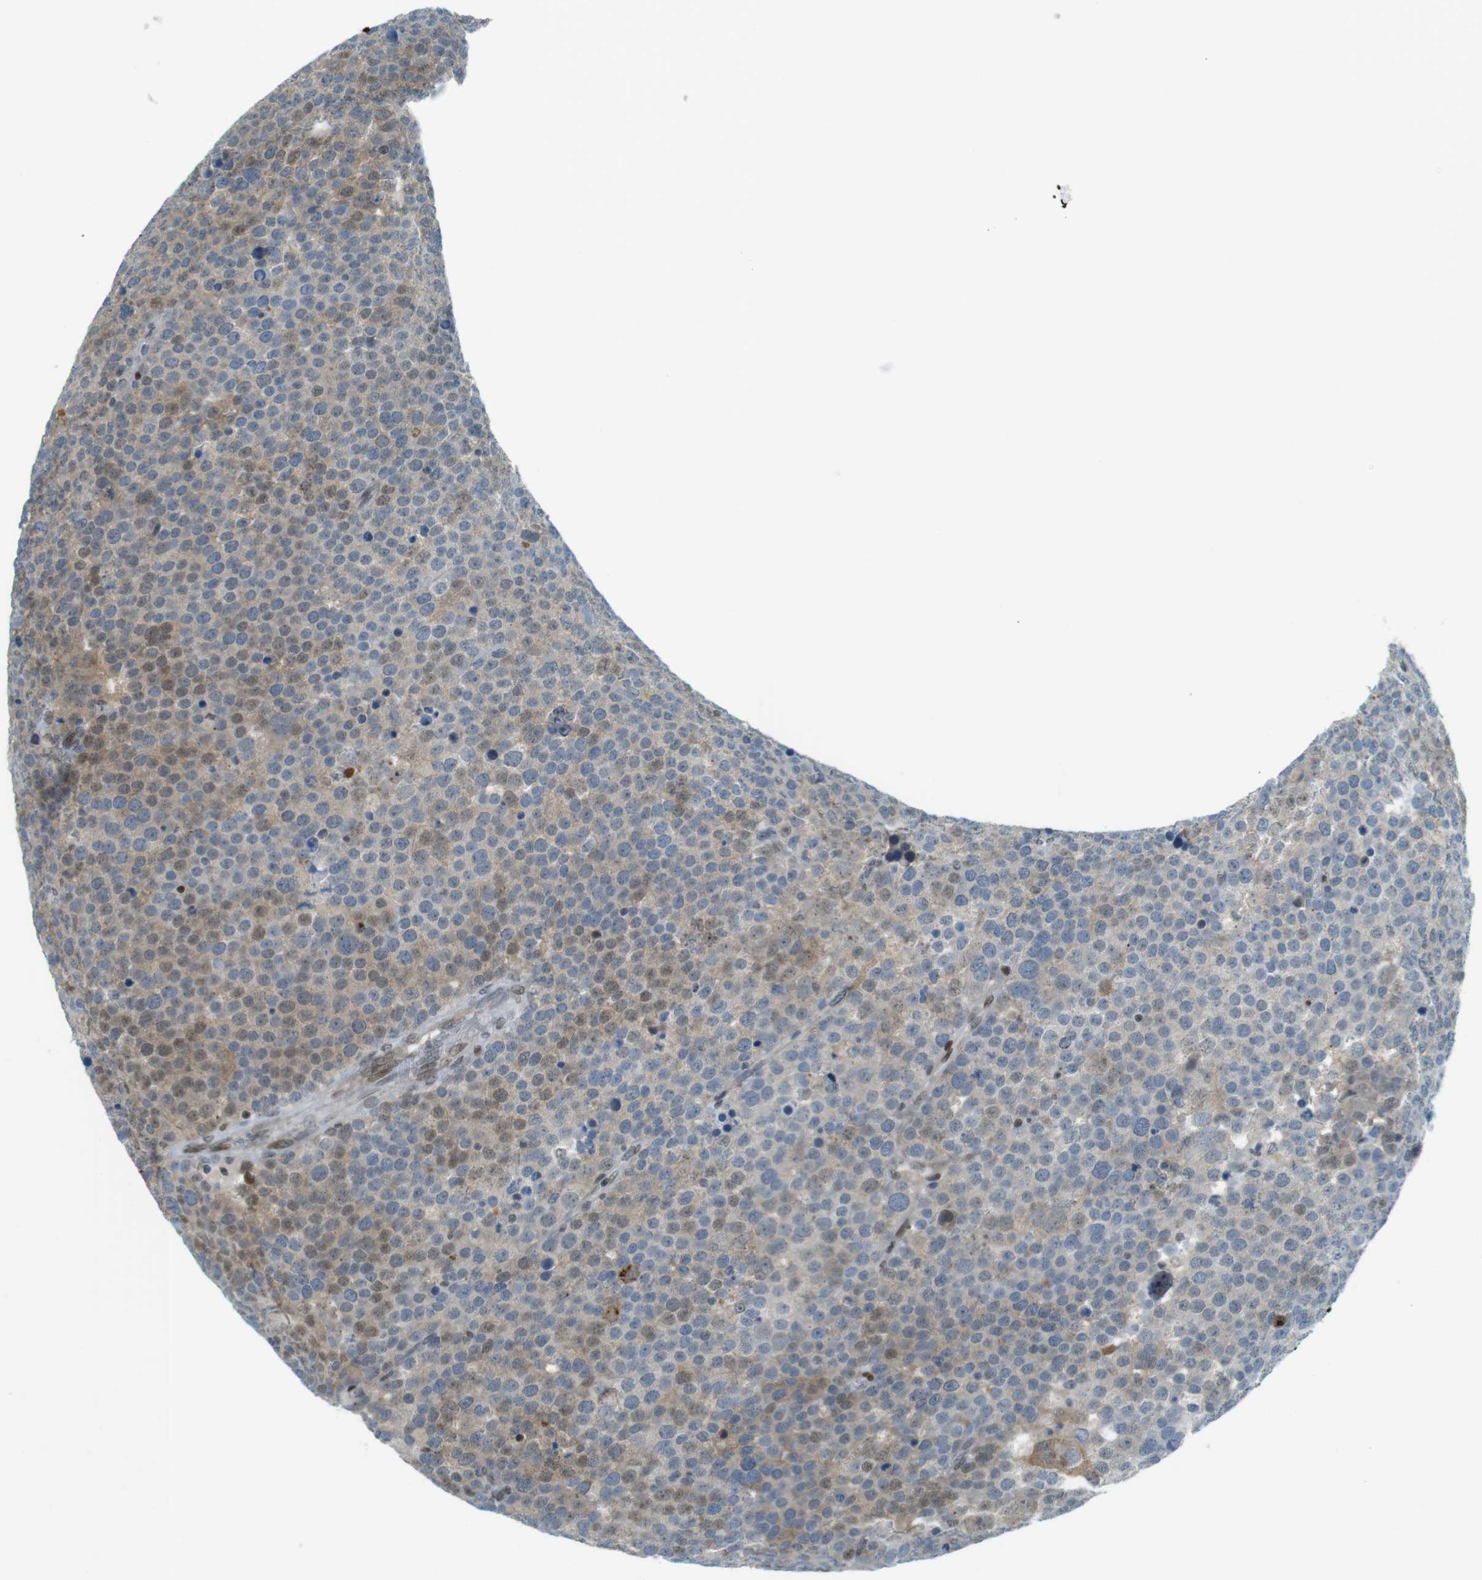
{"staining": {"intensity": "weak", "quantity": "25%-75%", "location": "cytoplasmic/membranous,nuclear"}, "tissue": "testis cancer", "cell_type": "Tumor cells", "image_type": "cancer", "snomed": [{"axis": "morphology", "description": "Seminoma, NOS"}, {"axis": "topography", "description": "Testis"}], "caption": "Immunohistochemical staining of human testis cancer reveals low levels of weak cytoplasmic/membranous and nuclear protein staining in approximately 25%-75% of tumor cells.", "gene": "UBB", "patient": {"sex": "male", "age": 71}}